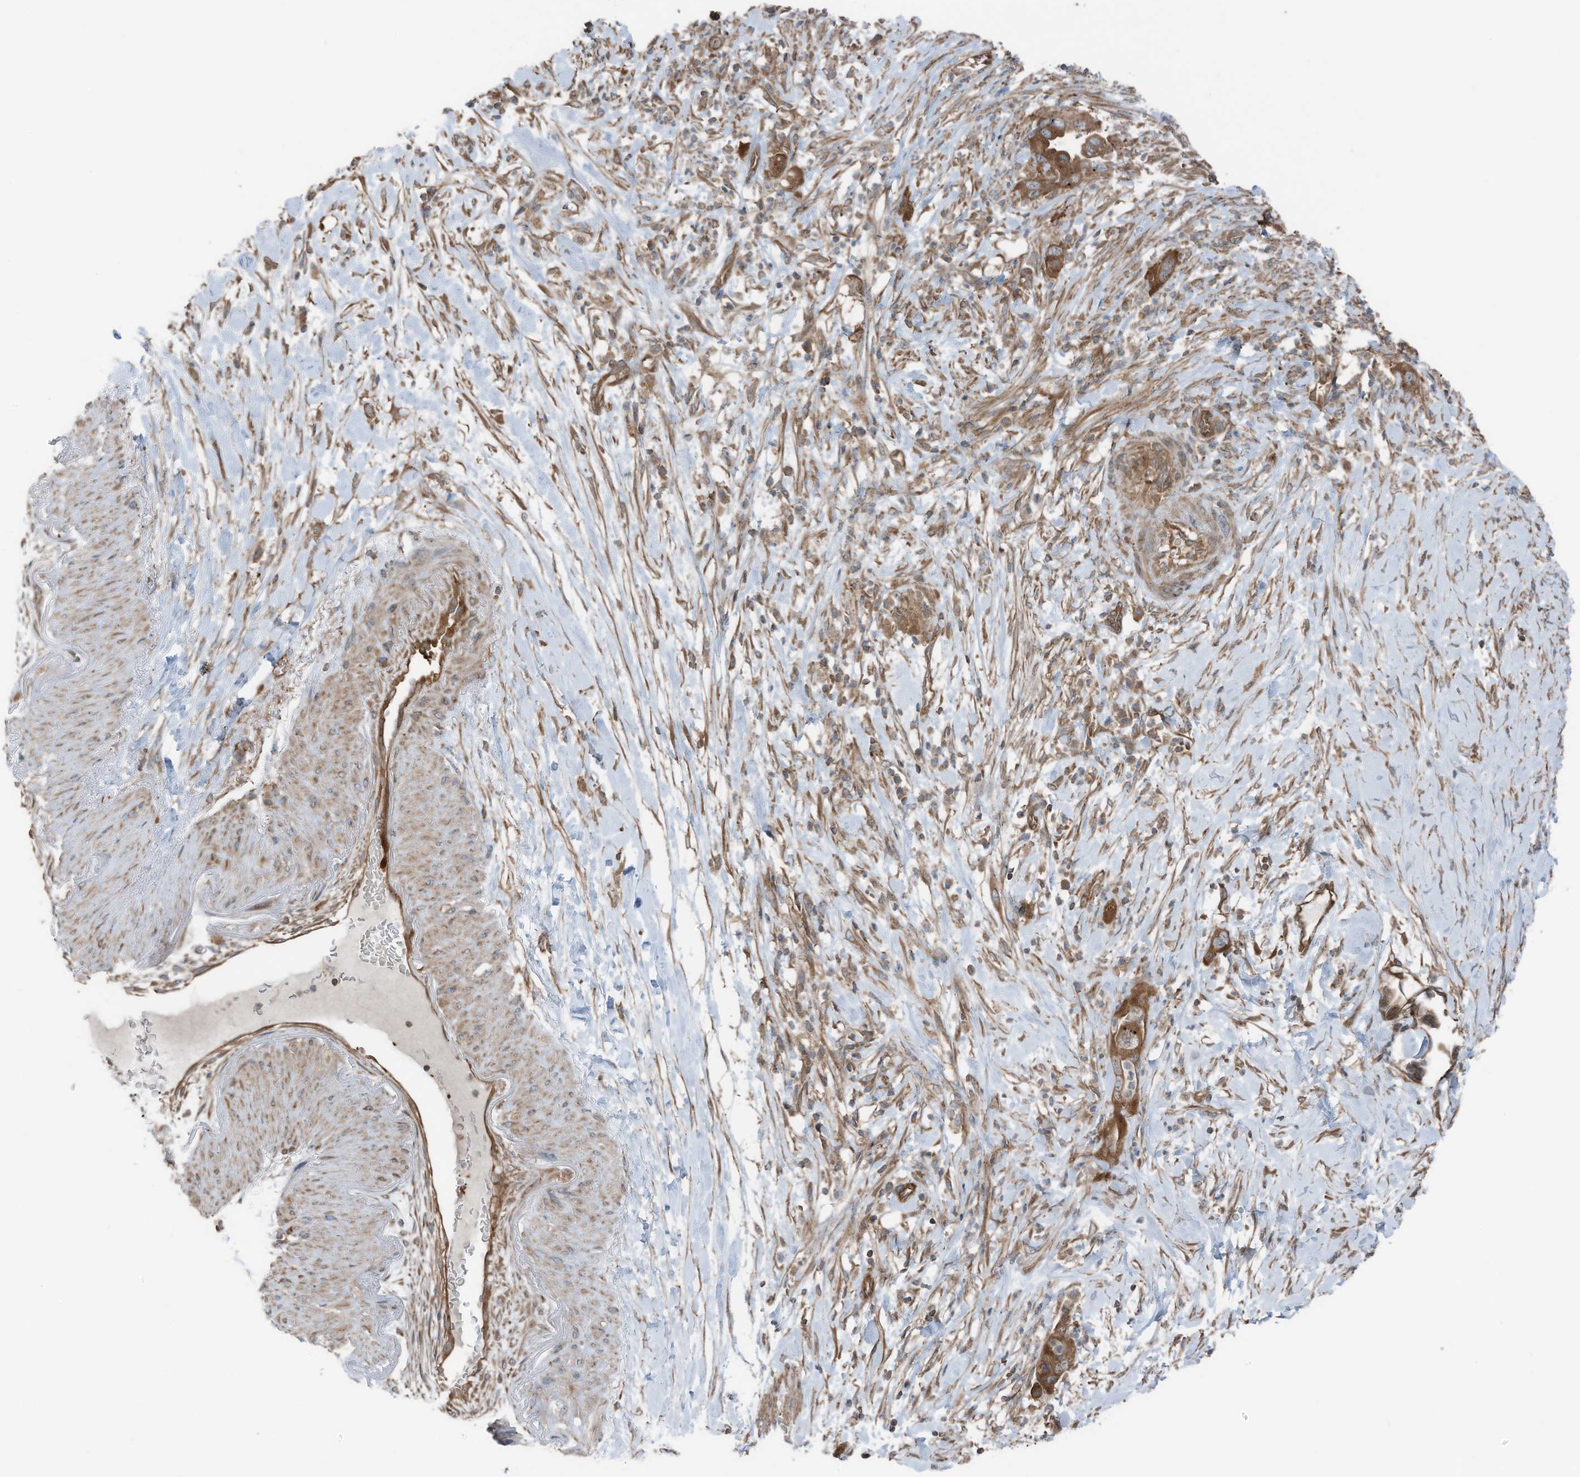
{"staining": {"intensity": "moderate", "quantity": ">75%", "location": "cytoplasmic/membranous"}, "tissue": "pancreatic cancer", "cell_type": "Tumor cells", "image_type": "cancer", "snomed": [{"axis": "morphology", "description": "Adenocarcinoma, NOS"}, {"axis": "topography", "description": "Pancreas"}], "caption": "Human pancreatic cancer (adenocarcinoma) stained for a protein (brown) shows moderate cytoplasmic/membranous positive expression in about >75% of tumor cells.", "gene": "TXNDC9", "patient": {"sex": "female", "age": 71}}